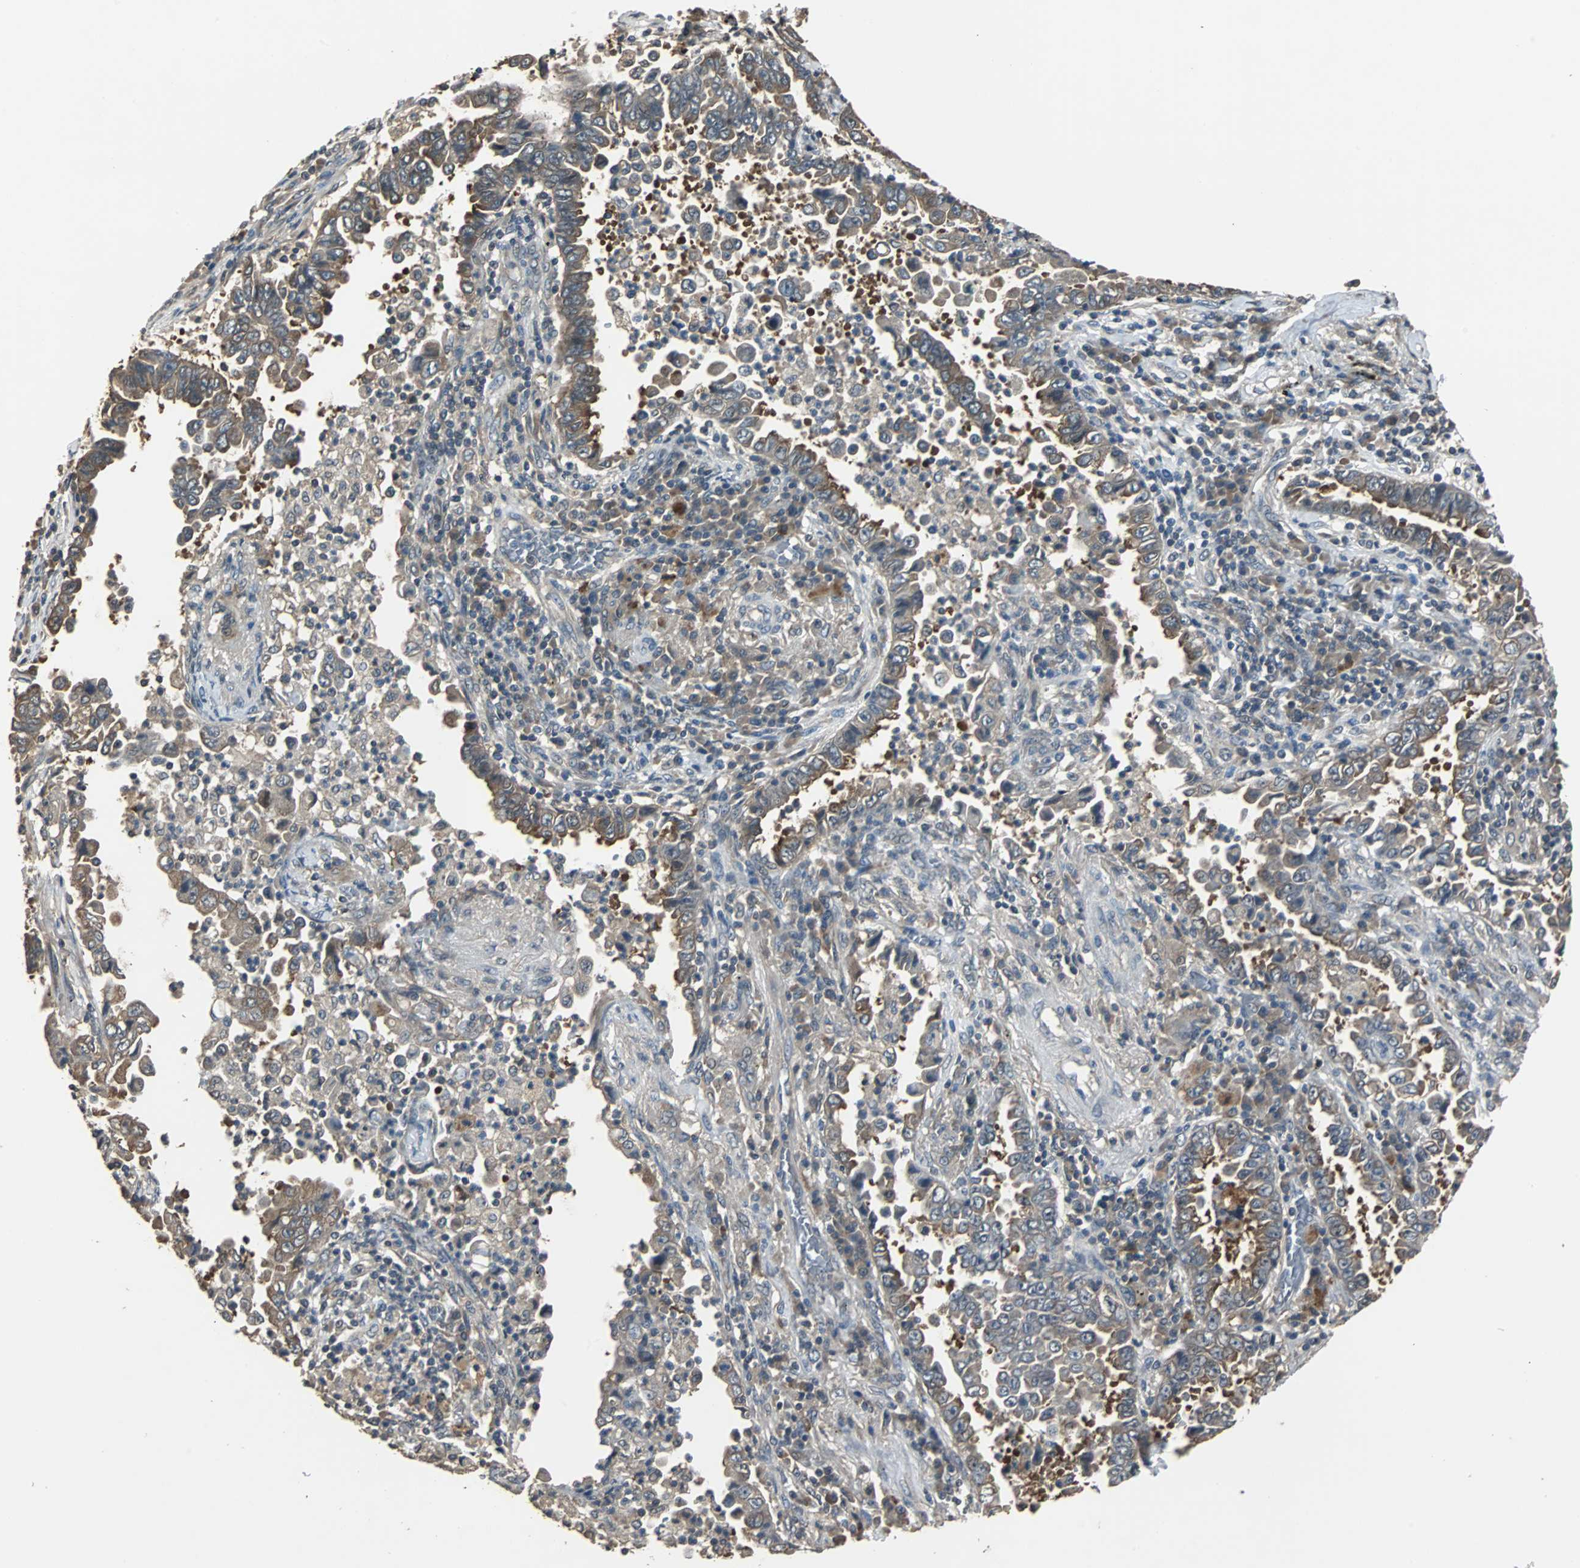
{"staining": {"intensity": "moderate", "quantity": ">75%", "location": "cytoplasmic/membranous"}, "tissue": "lung cancer", "cell_type": "Tumor cells", "image_type": "cancer", "snomed": [{"axis": "morphology", "description": "Normal tissue, NOS"}, {"axis": "morphology", "description": "Inflammation, NOS"}, {"axis": "morphology", "description": "Adenocarcinoma, NOS"}, {"axis": "topography", "description": "Lung"}], "caption": "Lung cancer tissue exhibits moderate cytoplasmic/membranous staining in approximately >75% of tumor cells, visualized by immunohistochemistry.", "gene": "ABHD2", "patient": {"sex": "female", "age": 64}}